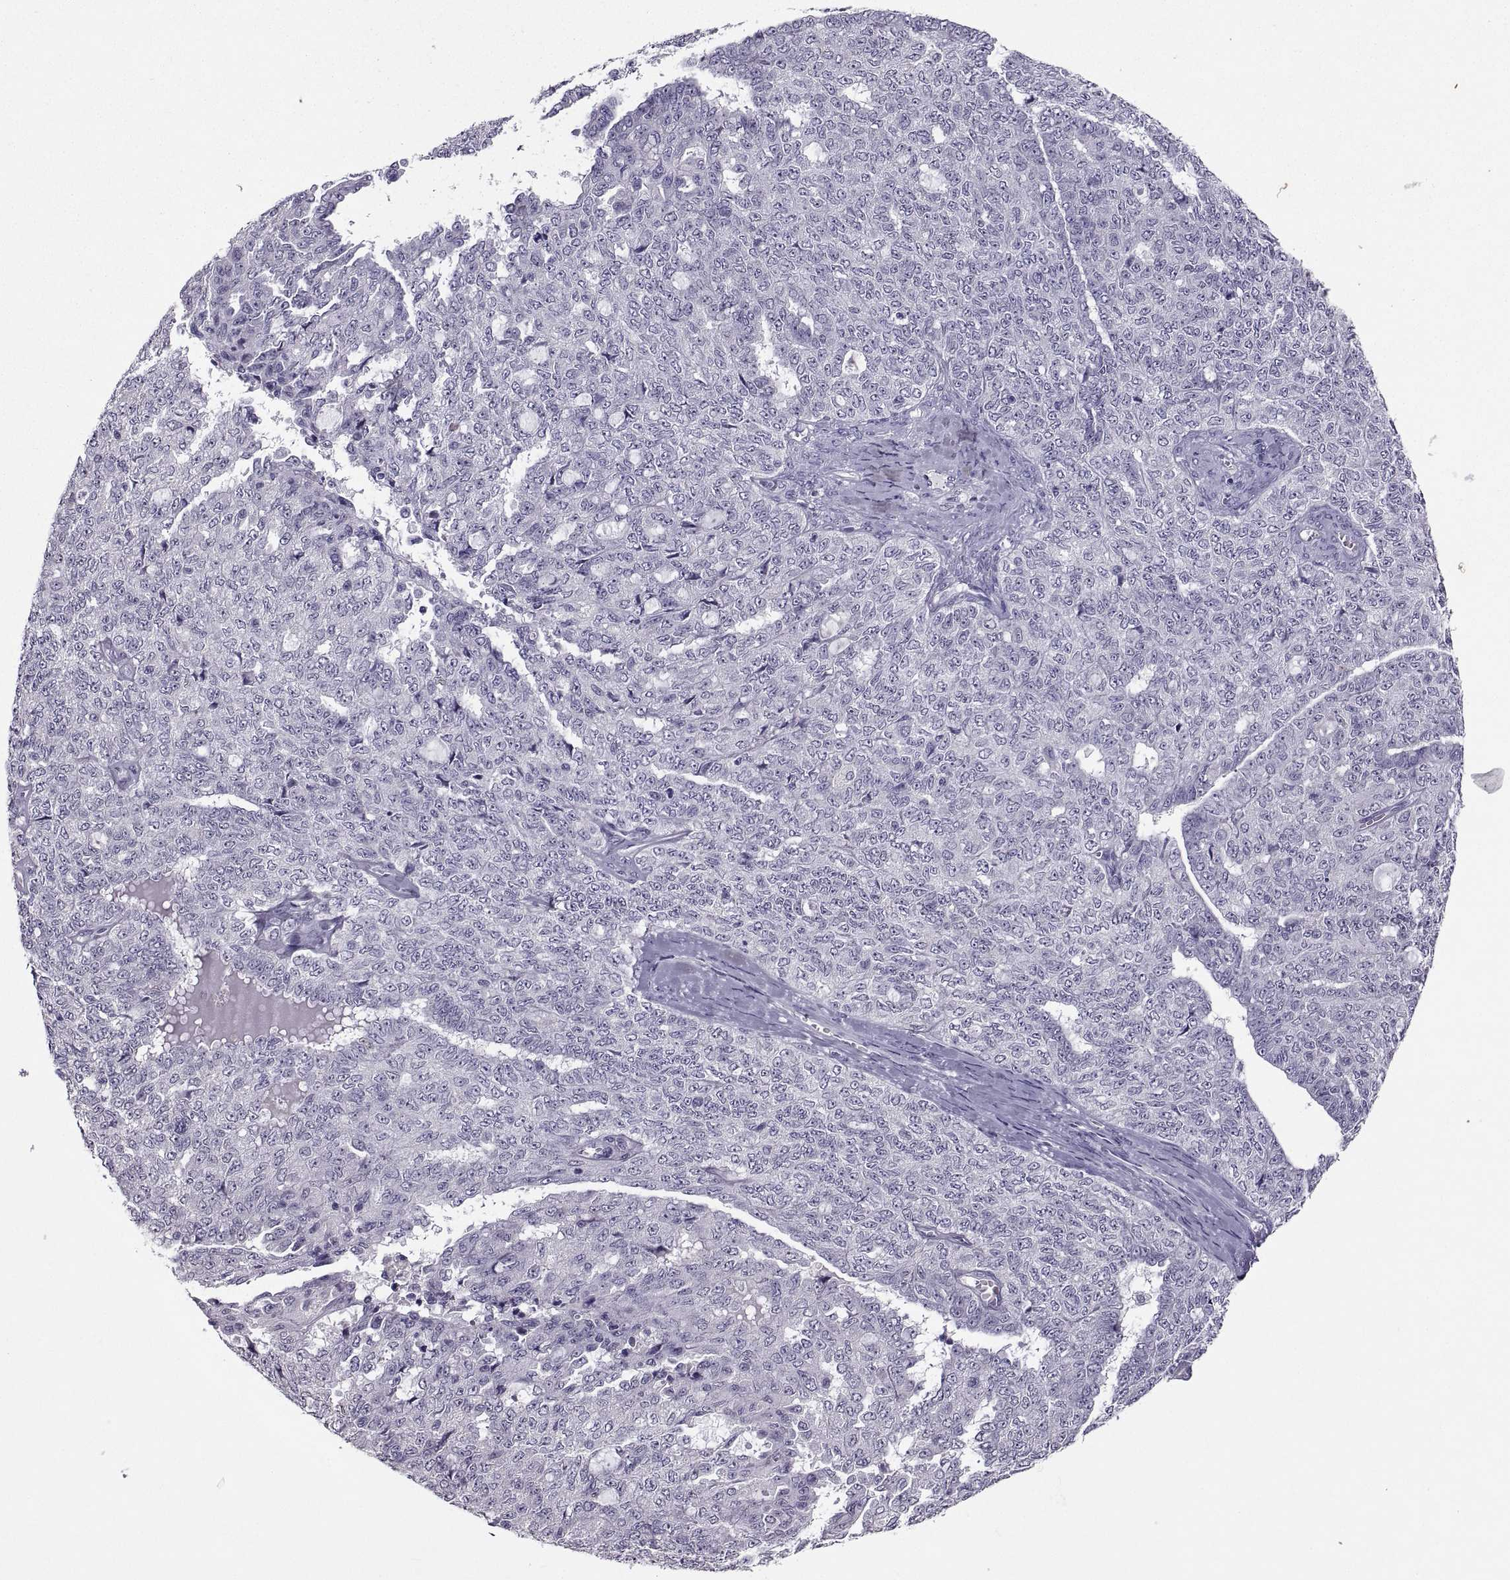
{"staining": {"intensity": "negative", "quantity": "none", "location": "none"}, "tissue": "ovarian cancer", "cell_type": "Tumor cells", "image_type": "cancer", "snomed": [{"axis": "morphology", "description": "Cystadenocarcinoma, serous, NOS"}, {"axis": "topography", "description": "Ovary"}], "caption": "Protein analysis of ovarian cancer (serous cystadenocarcinoma) displays no significant positivity in tumor cells. (DAB IHC, high magnification).", "gene": "SOX21", "patient": {"sex": "female", "age": 71}}